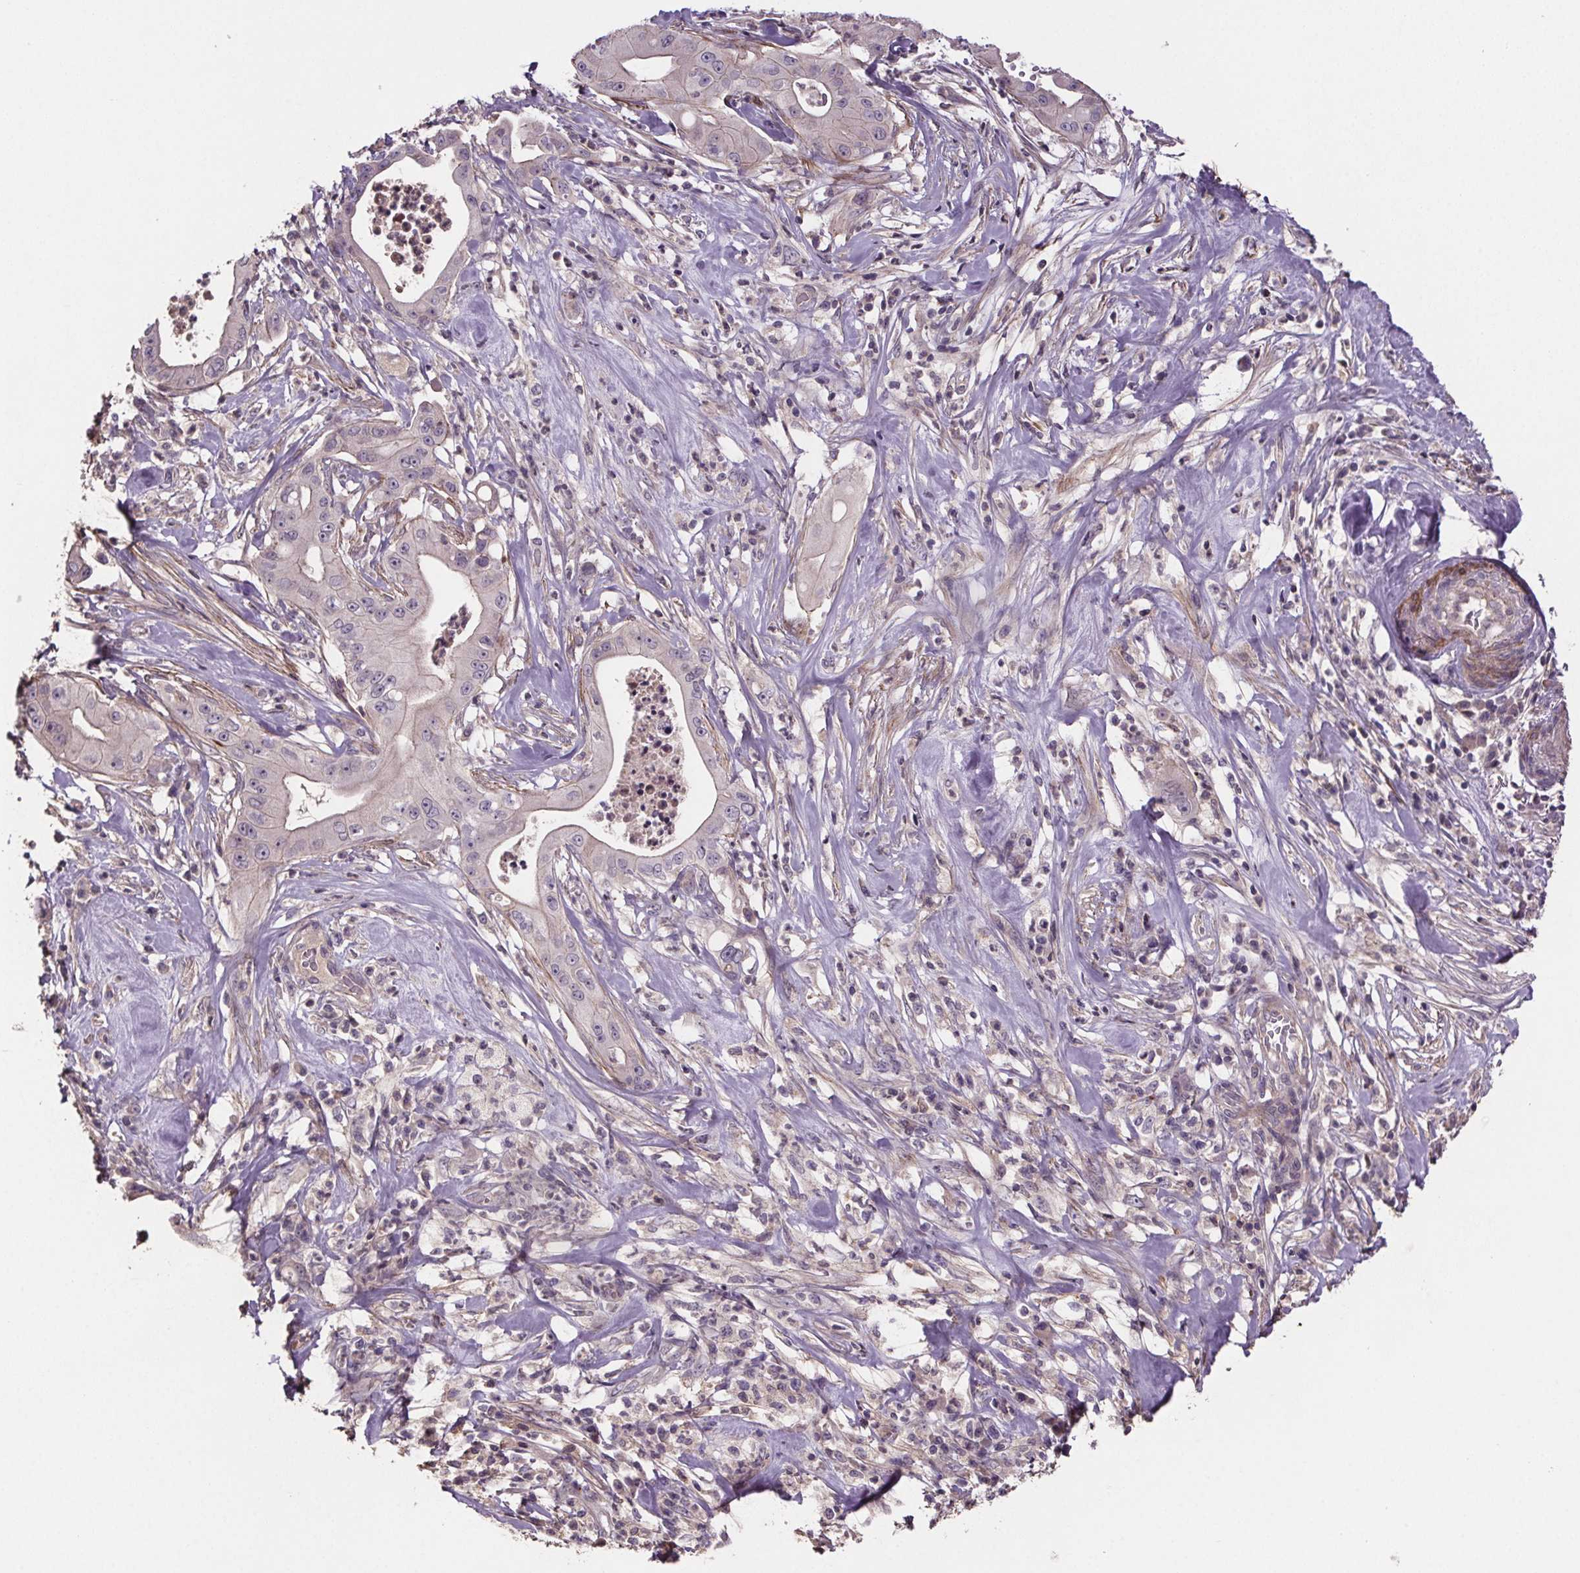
{"staining": {"intensity": "negative", "quantity": "none", "location": "none"}, "tissue": "pancreatic cancer", "cell_type": "Tumor cells", "image_type": "cancer", "snomed": [{"axis": "morphology", "description": "Adenocarcinoma, NOS"}, {"axis": "topography", "description": "Pancreas"}], "caption": "Immunohistochemical staining of adenocarcinoma (pancreatic) displays no significant expression in tumor cells.", "gene": "CLN3", "patient": {"sex": "male", "age": 71}}